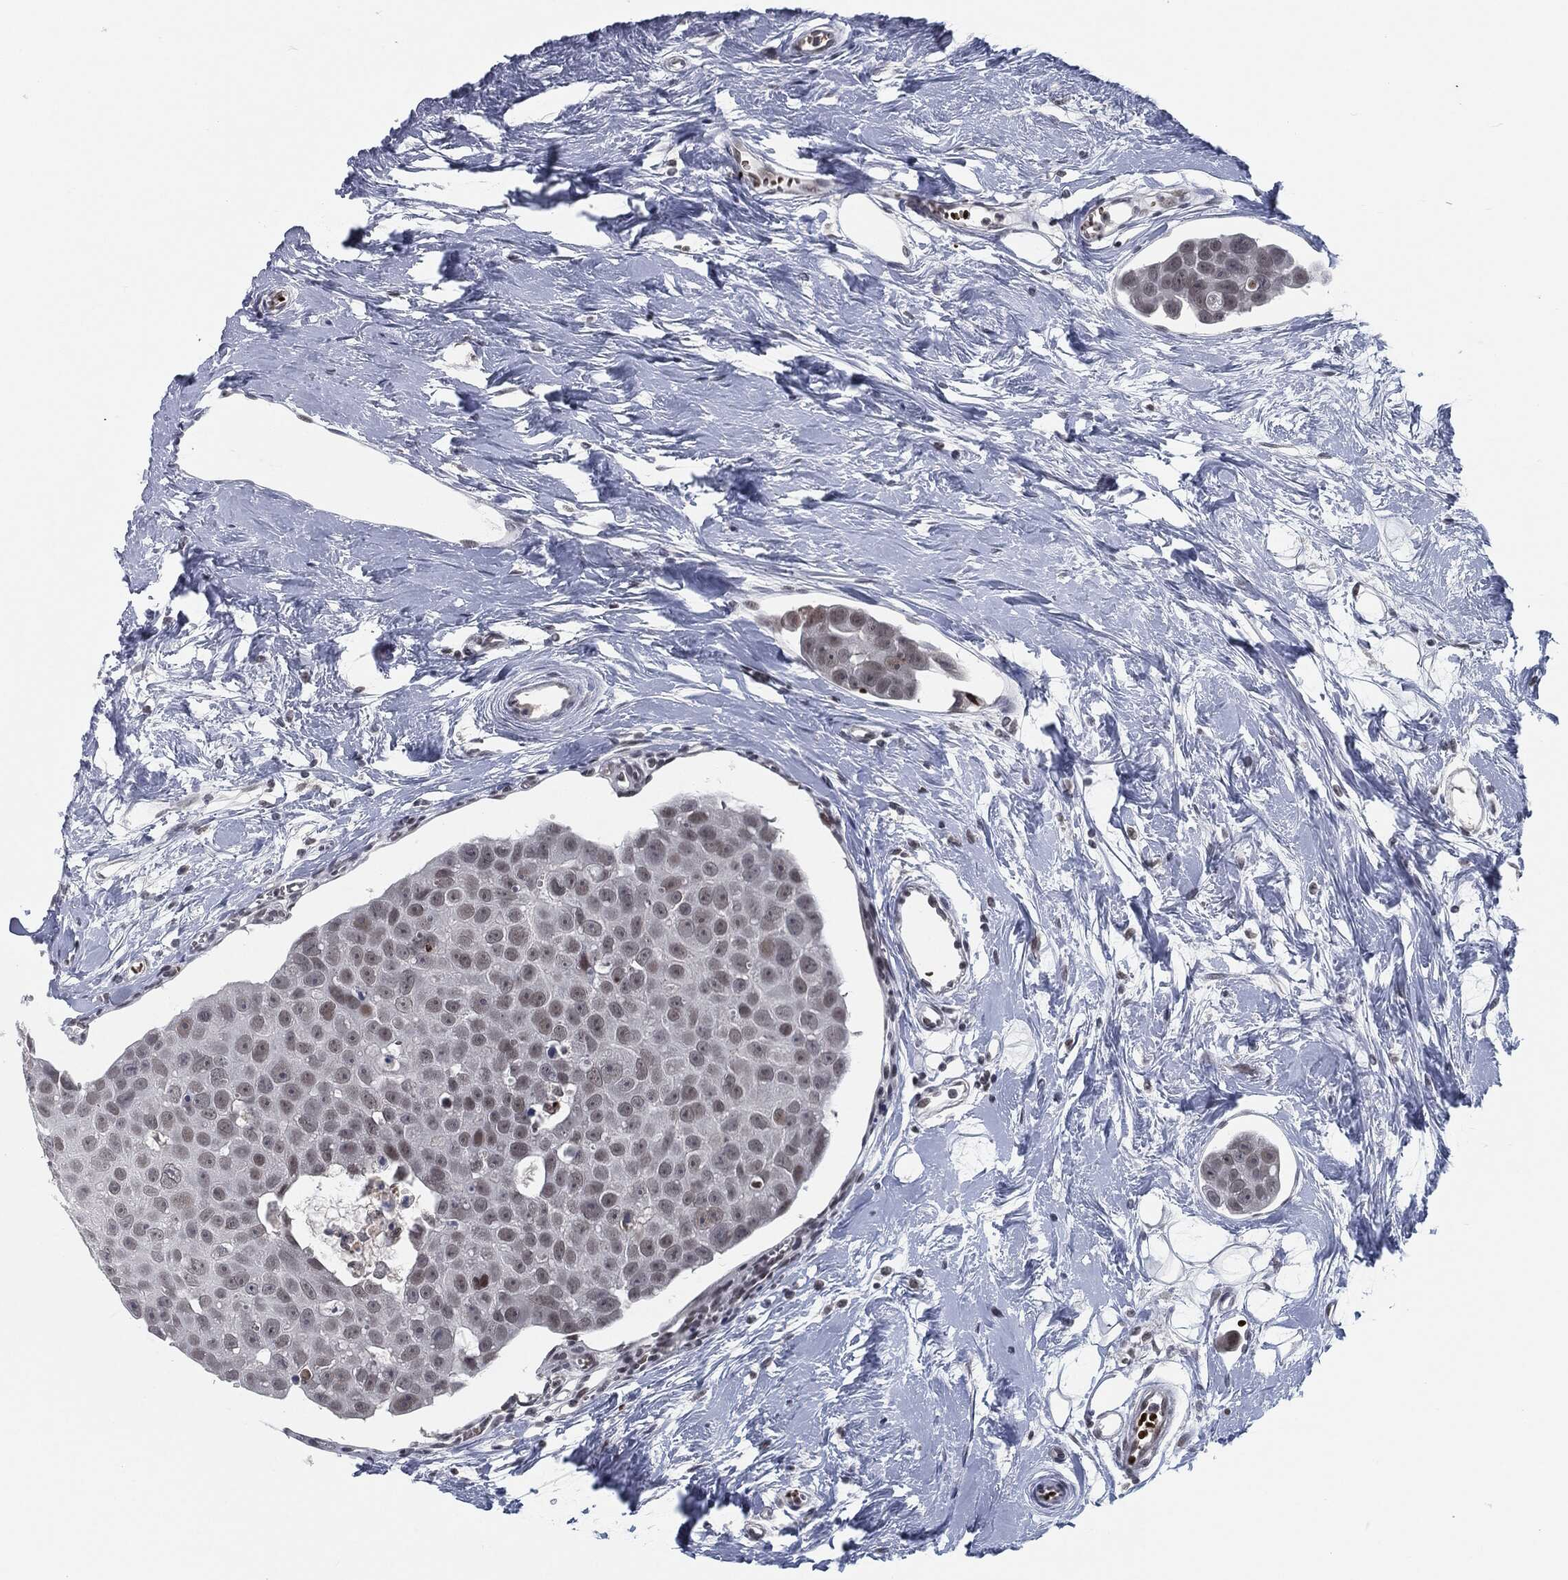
{"staining": {"intensity": "weak", "quantity": "<25%", "location": "nuclear"}, "tissue": "breast cancer", "cell_type": "Tumor cells", "image_type": "cancer", "snomed": [{"axis": "morphology", "description": "Duct carcinoma"}, {"axis": "topography", "description": "Breast"}], "caption": "Immunohistochemistry image of breast cancer (invasive ductal carcinoma) stained for a protein (brown), which demonstrates no positivity in tumor cells.", "gene": "ANXA1", "patient": {"sex": "female", "age": 35}}